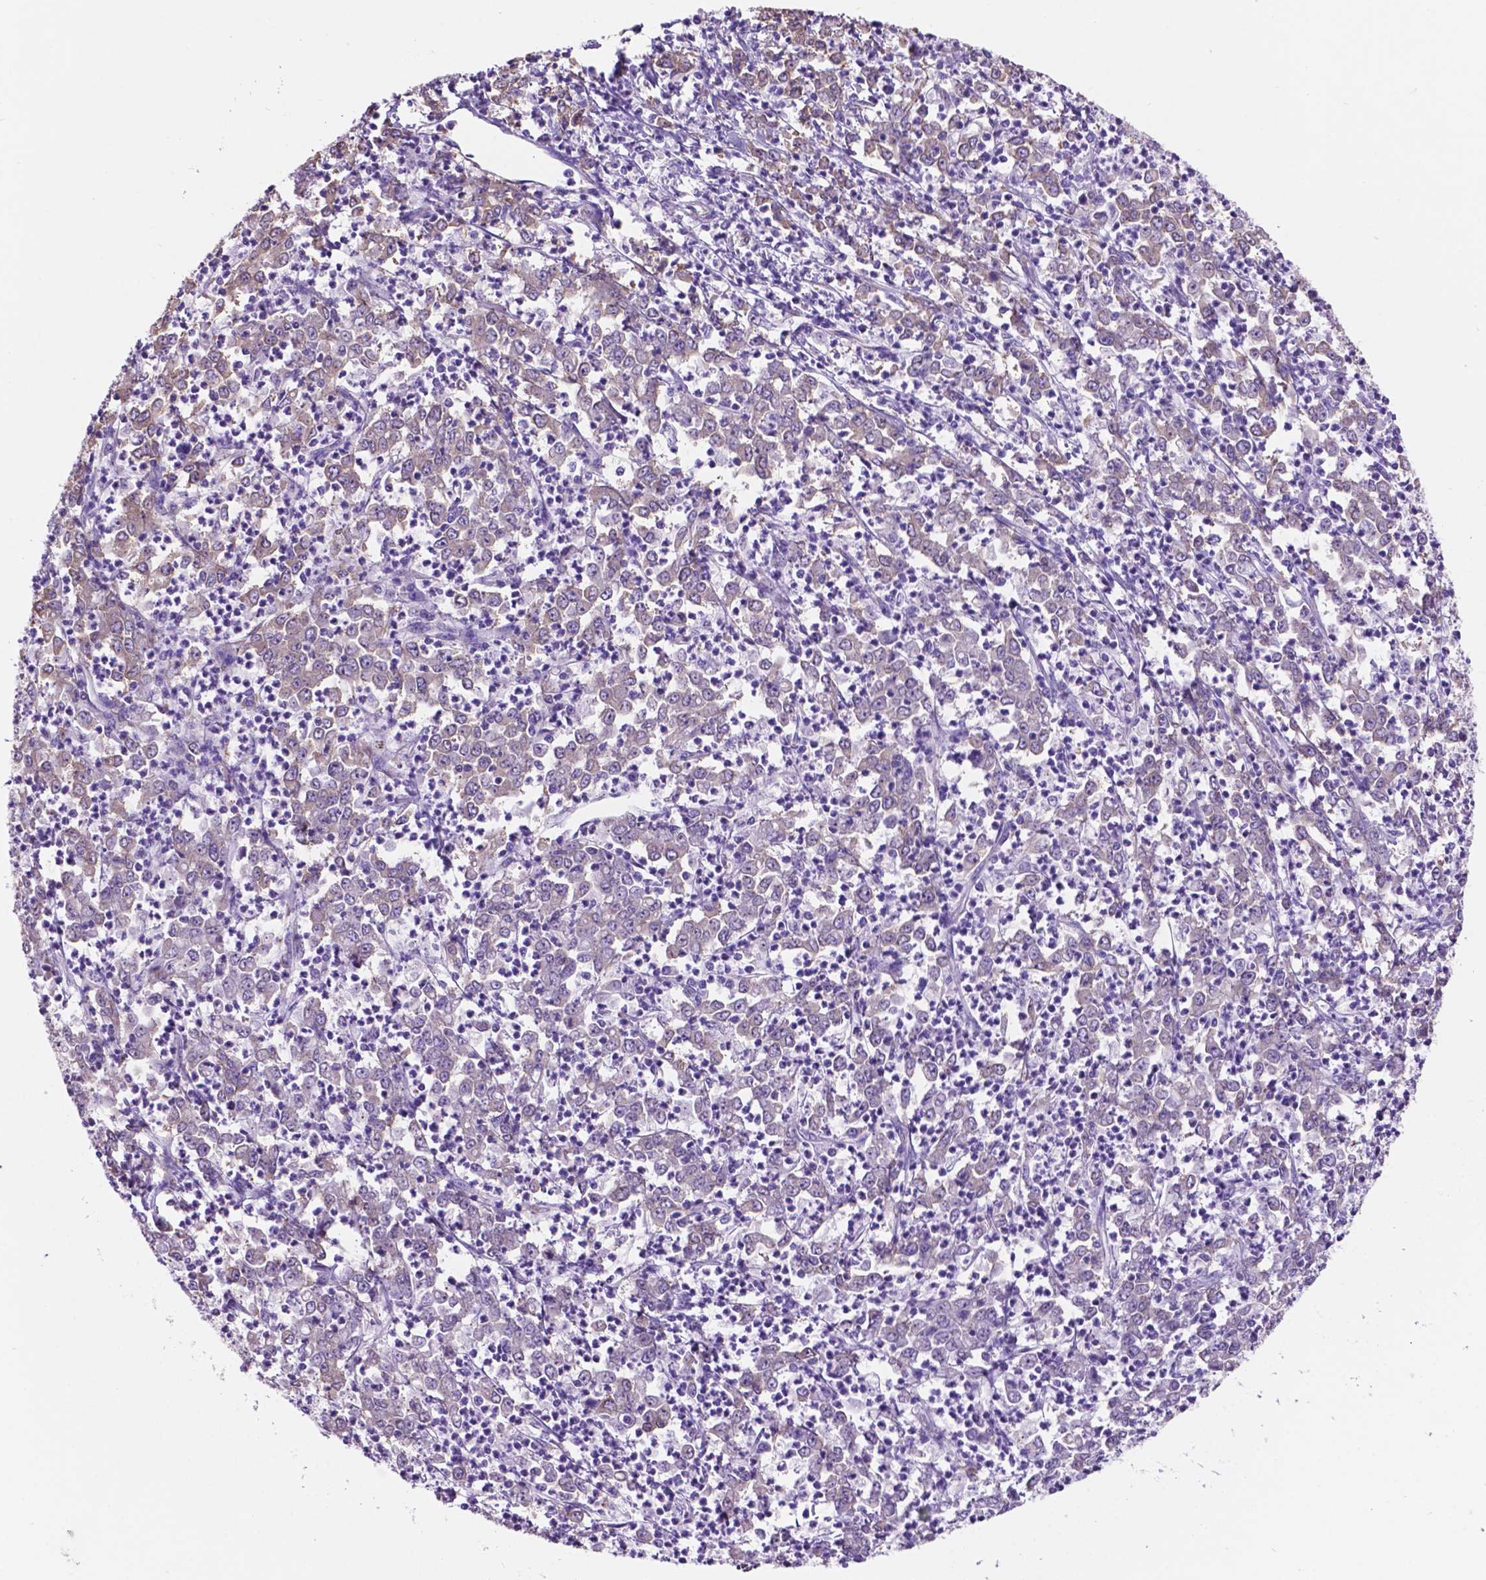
{"staining": {"intensity": "negative", "quantity": "none", "location": "none"}, "tissue": "stomach cancer", "cell_type": "Tumor cells", "image_type": "cancer", "snomed": [{"axis": "morphology", "description": "Adenocarcinoma, NOS"}, {"axis": "topography", "description": "Stomach, lower"}], "caption": "IHC of human stomach adenocarcinoma reveals no expression in tumor cells. (Stains: DAB IHC with hematoxylin counter stain, Microscopy: brightfield microscopy at high magnification).", "gene": "SPDYA", "patient": {"sex": "female", "age": 71}}